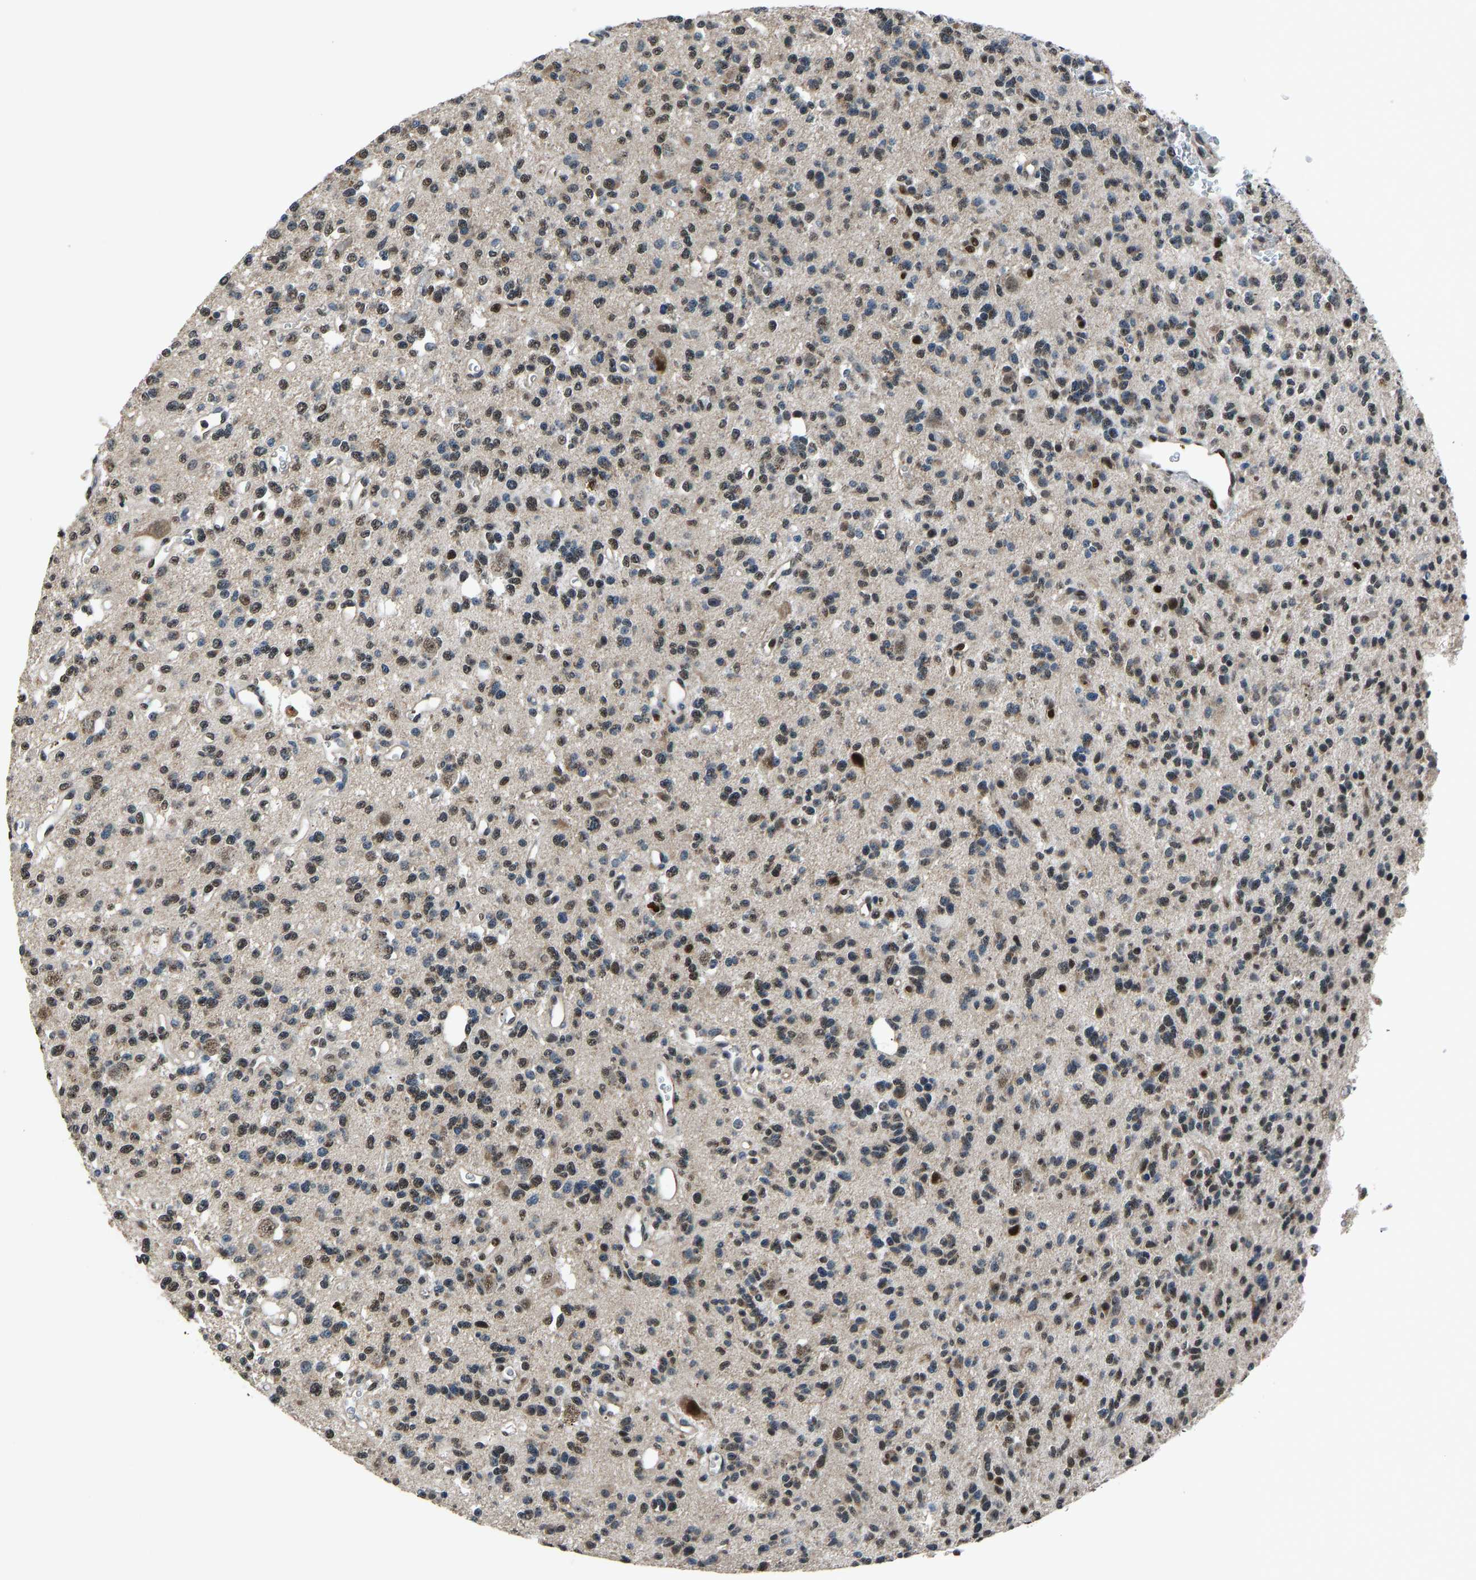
{"staining": {"intensity": "weak", "quantity": "25%-75%", "location": "nuclear"}, "tissue": "glioma", "cell_type": "Tumor cells", "image_type": "cancer", "snomed": [{"axis": "morphology", "description": "Glioma, malignant, Low grade"}, {"axis": "topography", "description": "Brain"}], "caption": "Protein positivity by immunohistochemistry shows weak nuclear positivity in approximately 25%-75% of tumor cells in malignant glioma (low-grade).", "gene": "FOS", "patient": {"sex": "male", "age": 38}}